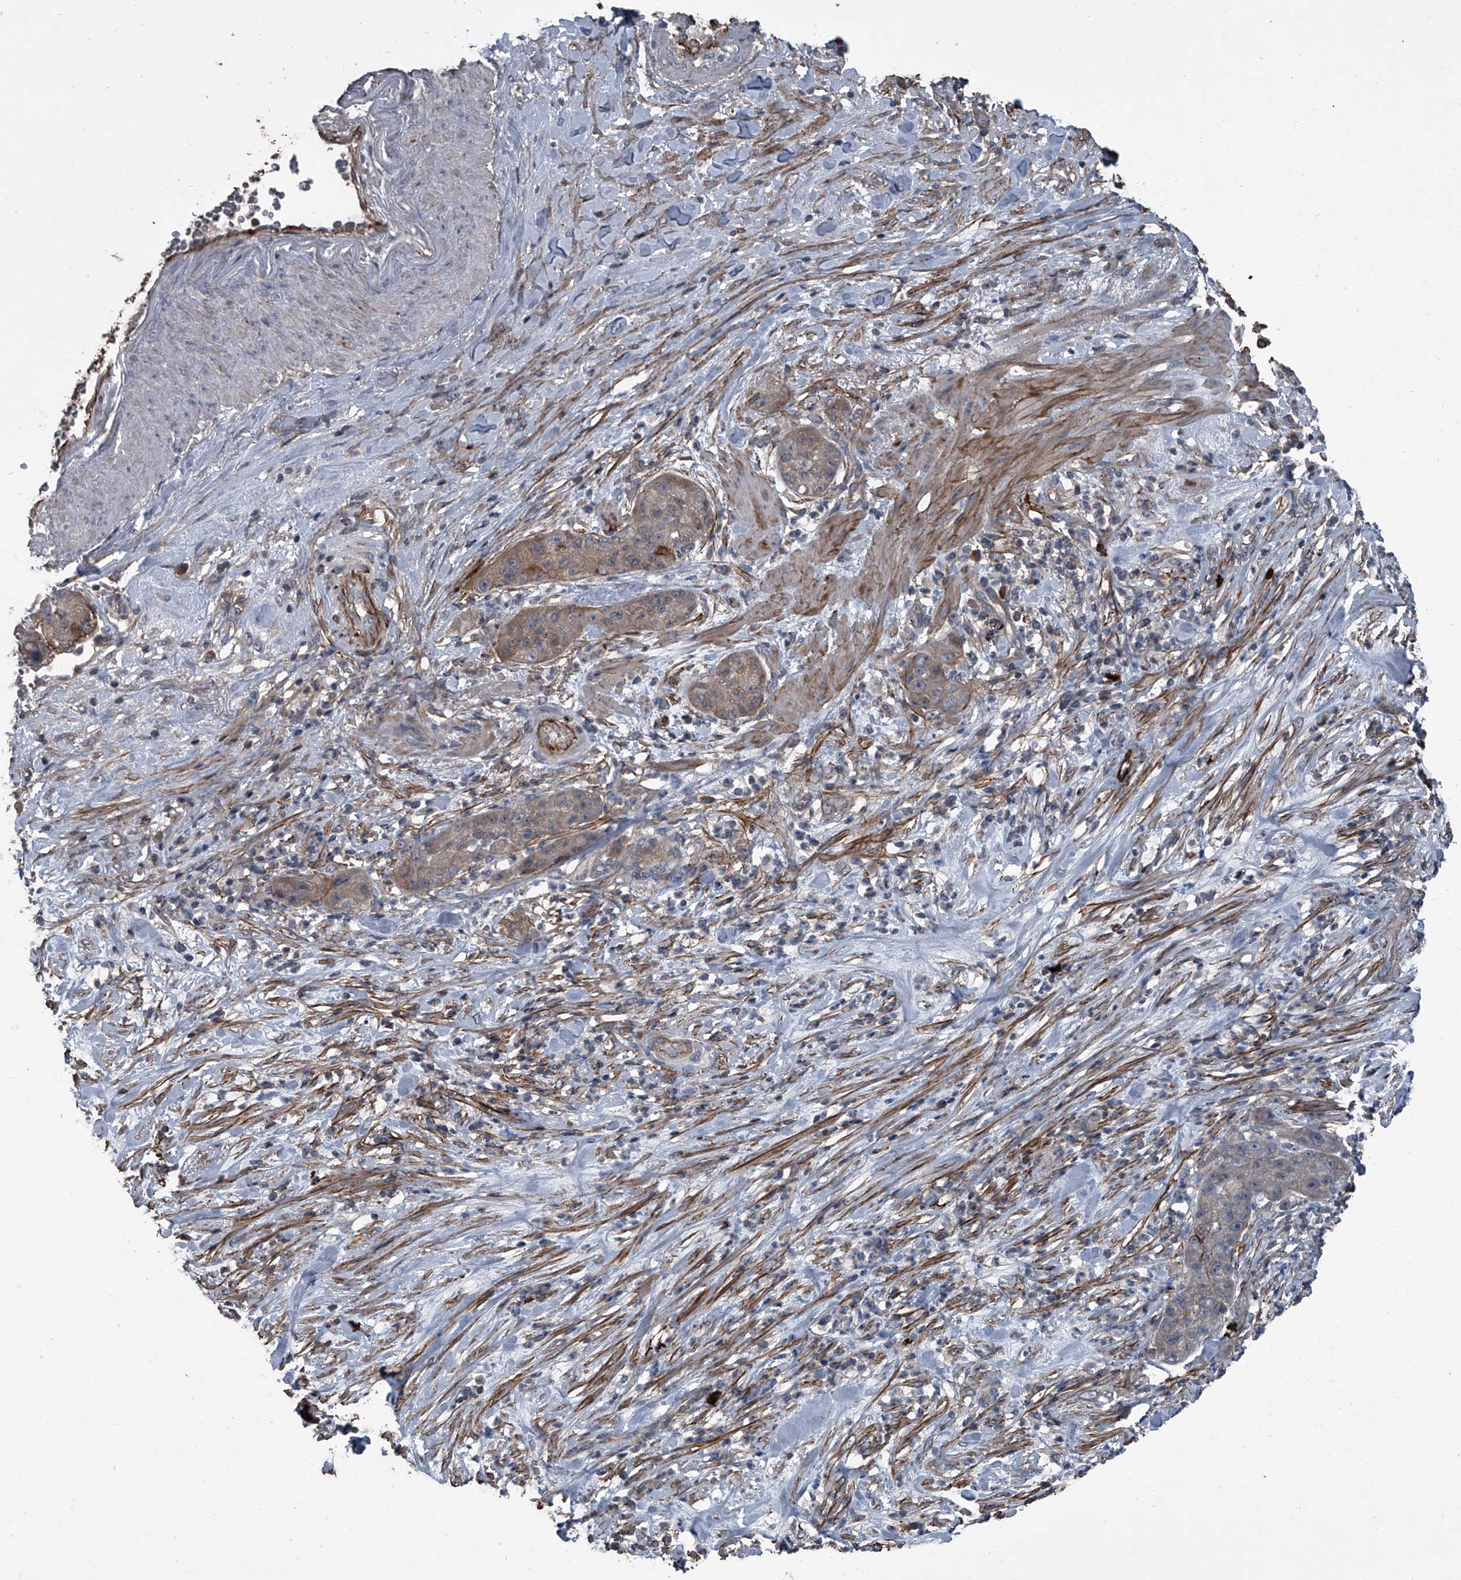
{"staining": {"intensity": "weak", "quantity": "25%-75%", "location": "cytoplasmic/membranous"}, "tissue": "pancreatic cancer", "cell_type": "Tumor cells", "image_type": "cancer", "snomed": [{"axis": "morphology", "description": "Adenocarcinoma, NOS"}, {"axis": "topography", "description": "Pancreas"}], "caption": "Tumor cells show low levels of weak cytoplasmic/membranous expression in approximately 25%-75% of cells in pancreatic adenocarcinoma.", "gene": "OARD1", "patient": {"sex": "female", "age": 78}}